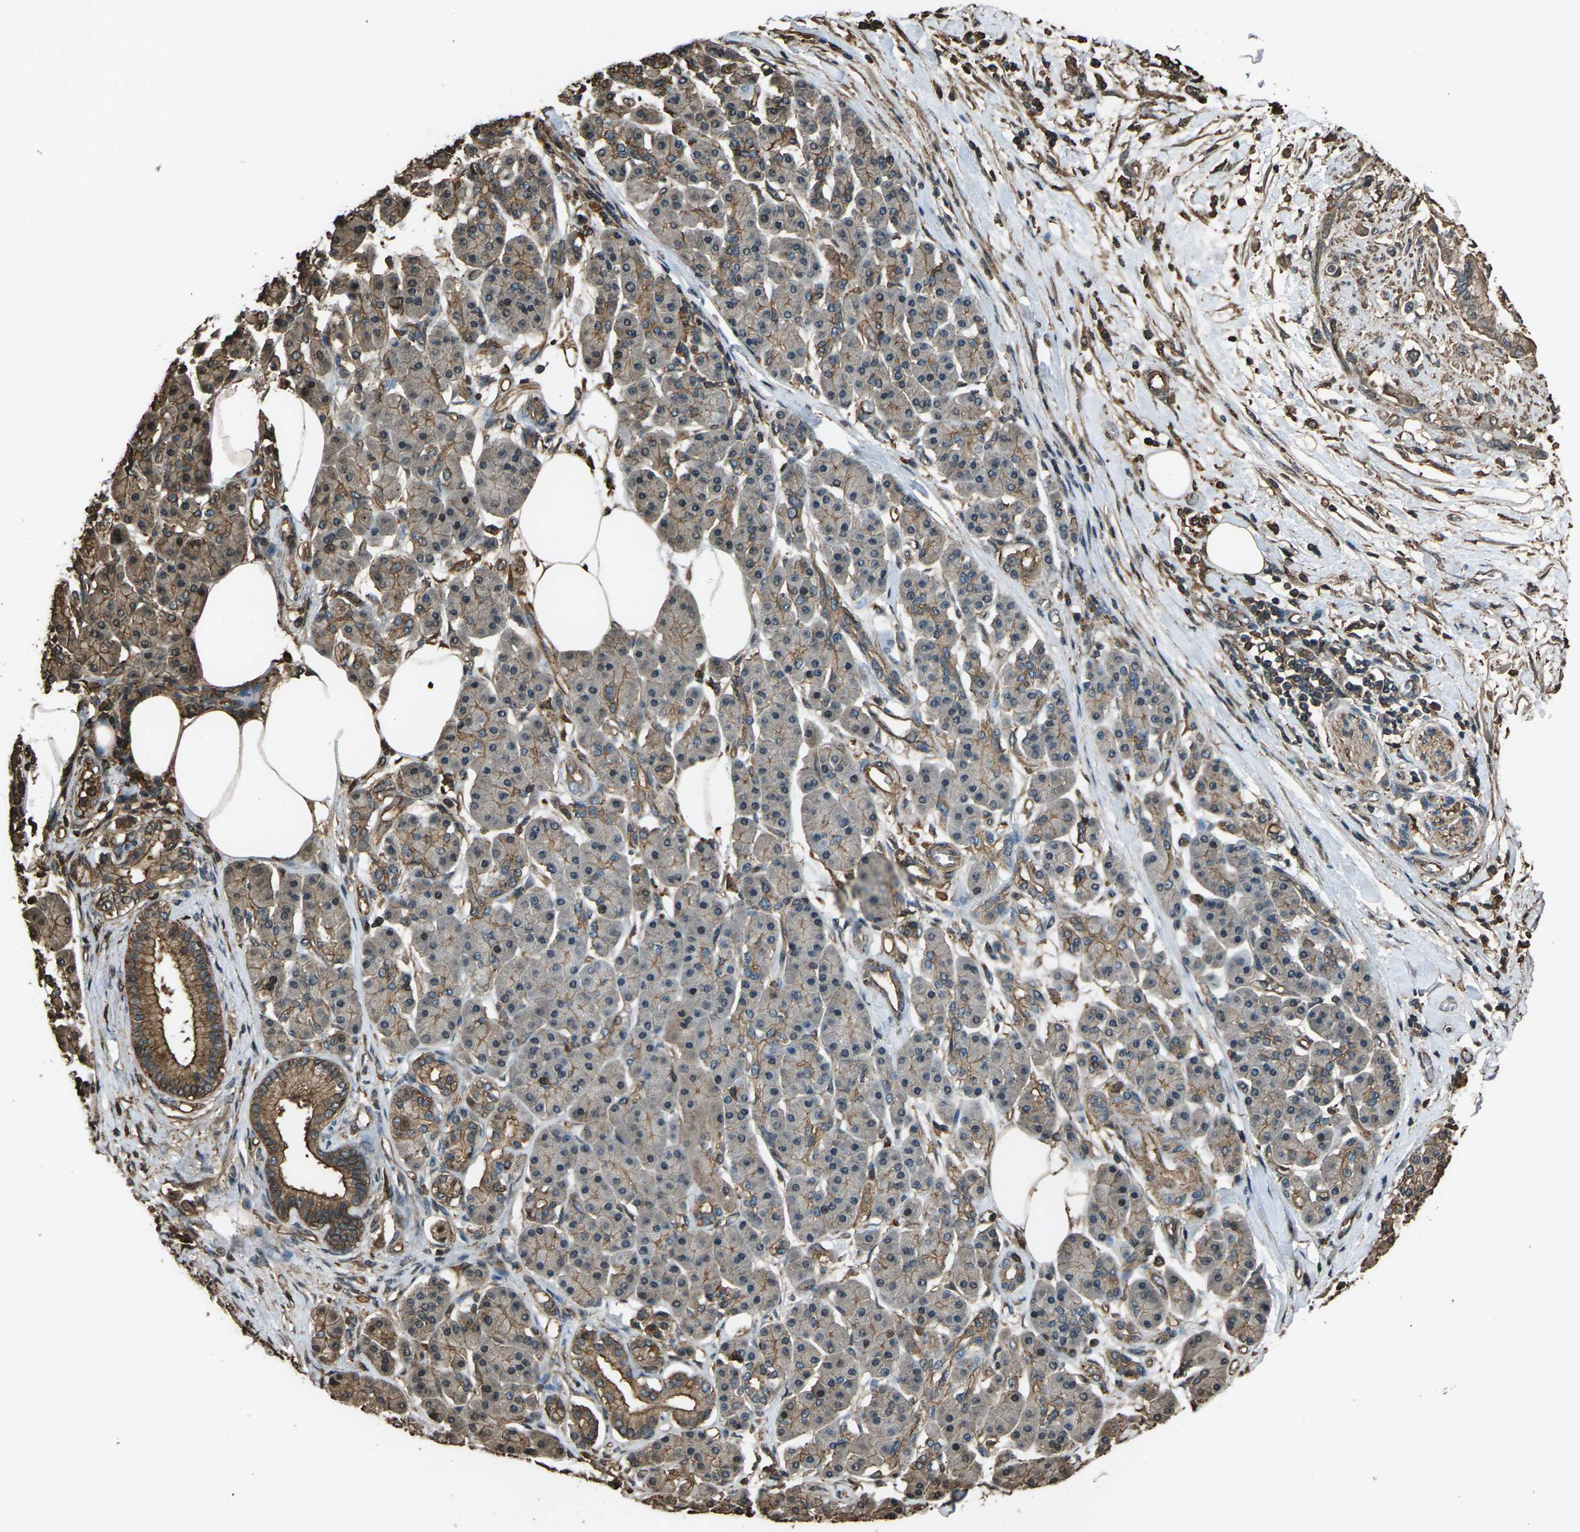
{"staining": {"intensity": "moderate", "quantity": "25%-75%", "location": "cytoplasmic/membranous"}, "tissue": "pancreatic cancer", "cell_type": "Tumor cells", "image_type": "cancer", "snomed": [{"axis": "morphology", "description": "Adenocarcinoma, NOS"}, {"axis": "morphology", "description": "Adenocarcinoma, metastatic, NOS"}, {"axis": "topography", "description": "Lymph node"}, {"axis": "topography", "description": "Pancreas"}, {"axis": "topography", "description": "Duodenum"}], "caption": "Brown immunohistochemical staining in human pancreatic cancer (metastatic adenocarcinoma) exhibits moderate cytoplasmic/membranous staining in about 25%-75% of tumor cells. (DAB = brown stain, brightfield microscopy at high magnification).", "gene": "DHPS", "patient": {"sex": "female", "age": 64}}